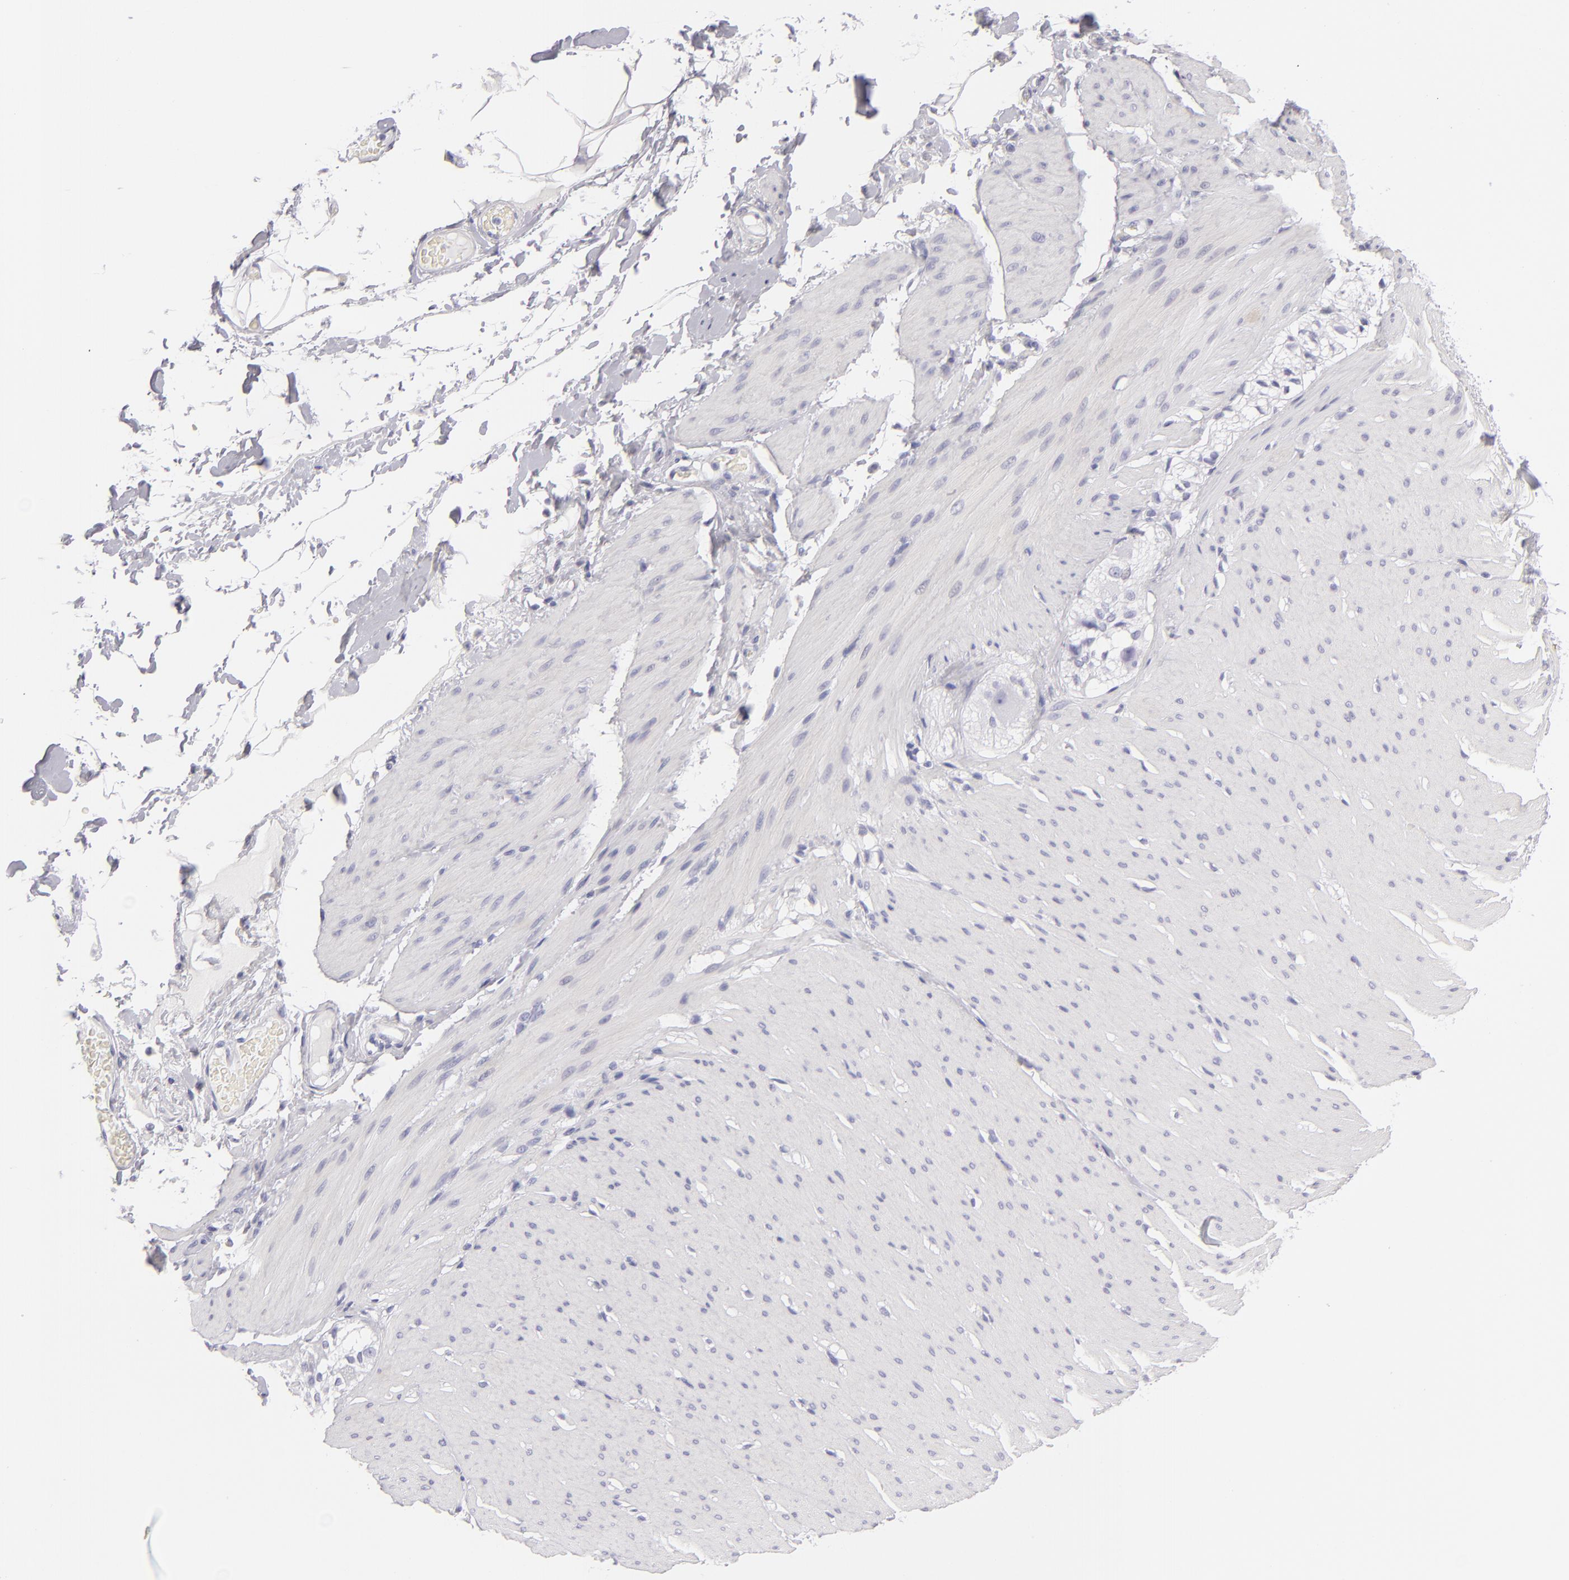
{"staining": {"intensity": "negative", "quantity": "none", "location": "none"}, "tissue": "smooth muscle", "cell_type": "Smooth muscle cells", "image_type": "normal", "snomed": [{"axis": "morphology", "description": "Normal tissue, NOS"}, {"axis": "topography", "description": "Smooth muscle"}, {"axis": "topography", "description": "Colon"}], "caption": "A histopathology image of human smooth muscle is negative for staining in smooth muscle cells. The staining was performed using DAB (3,3'-diaminobenzidine) to visualize the protein expression in brown, while the nuclei were stained in blue with hematoxylin (Magnification: 20x).", "gene": "VIL1", "patient": {"sex": "male", "age": 67}}